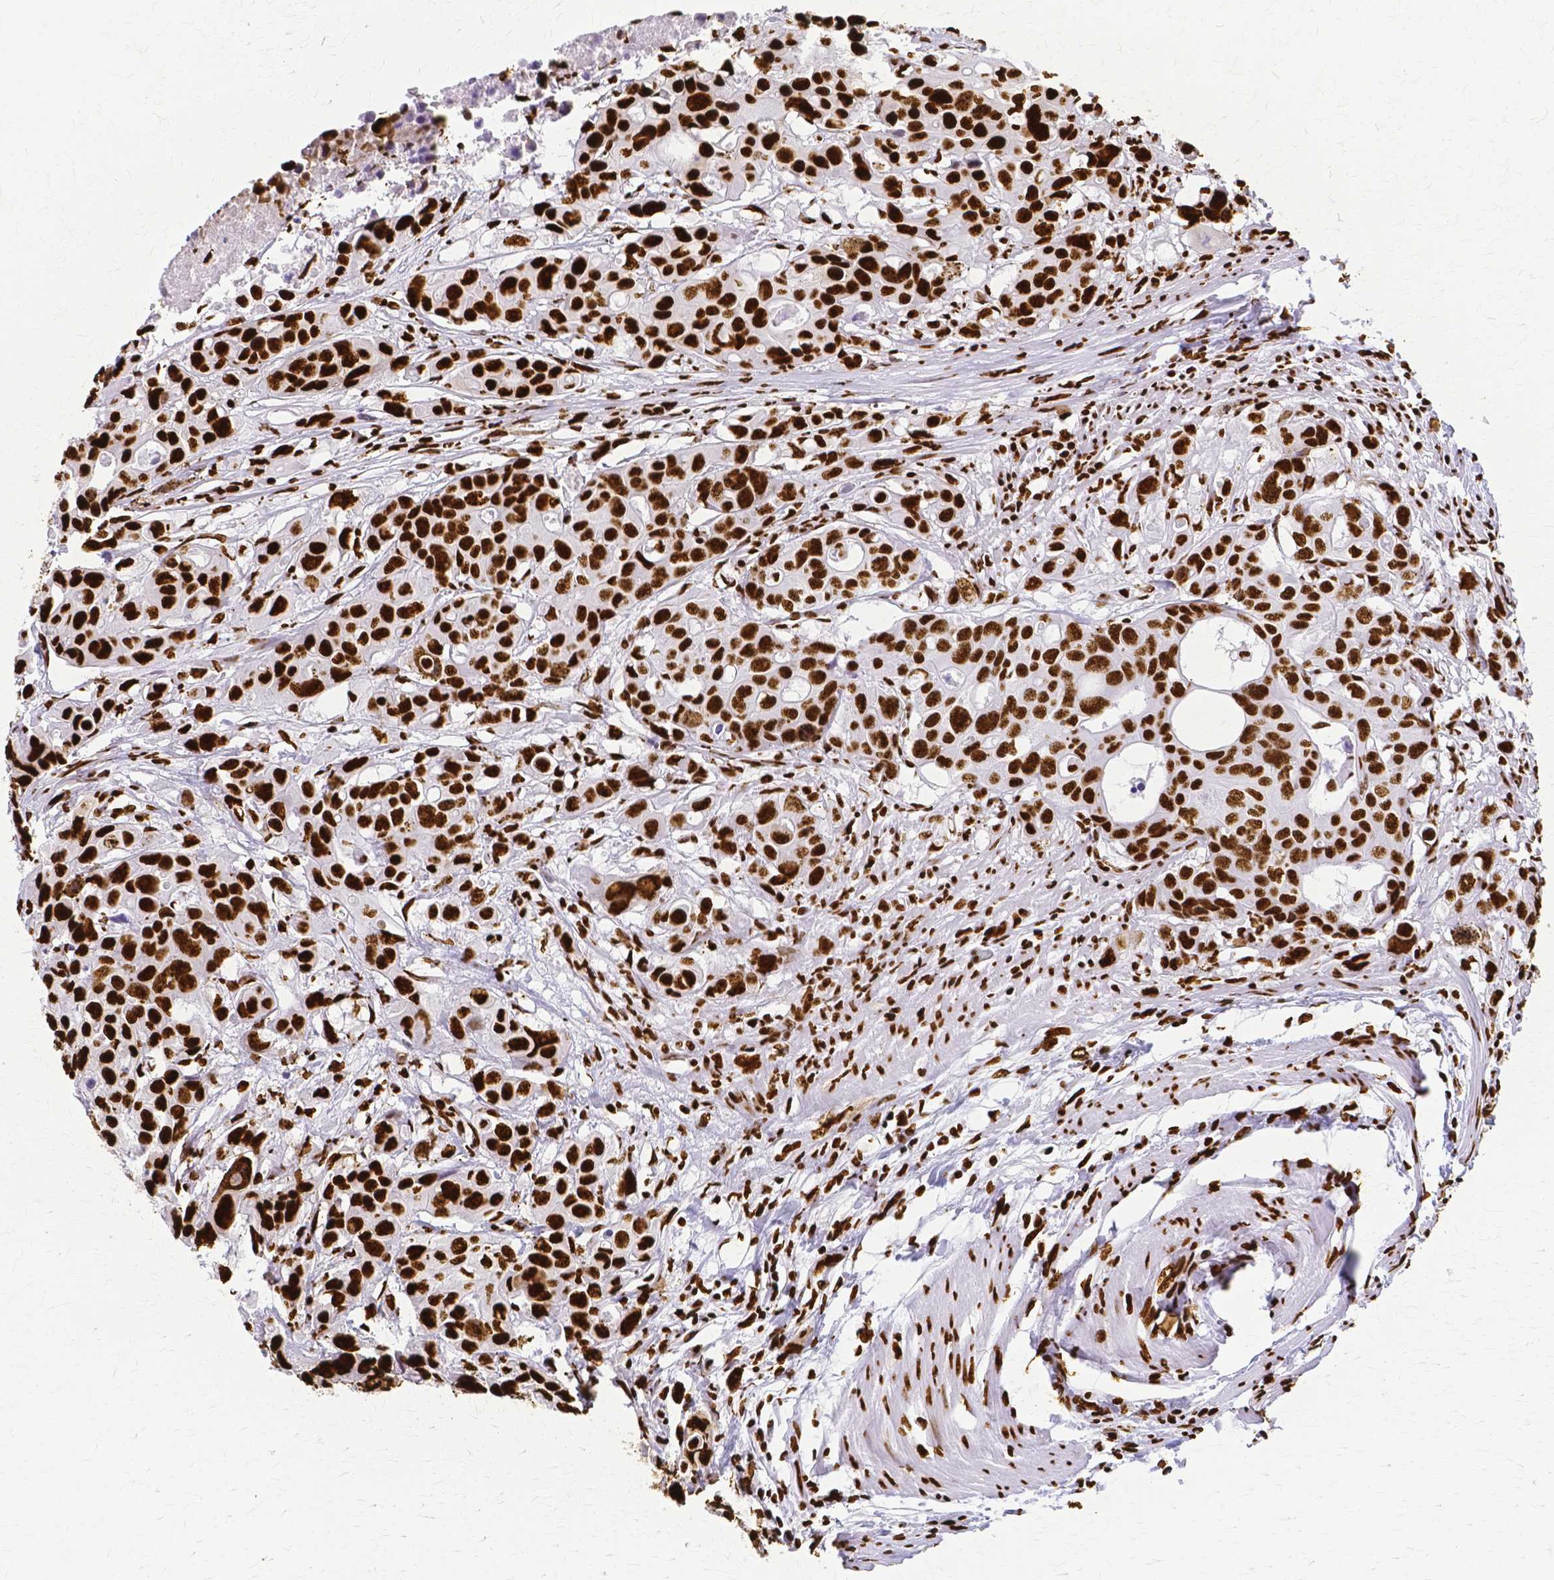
{"staining": {"intensity": "strong", "quantity": ">75%", "location": "nuclear"}, "tissue": "colorectal cancer", "cell_type": "Tumor cells", "image_type": "cancer", "snomed": [{"axis": "morphology", "description": "Adenocarcinoma, NOS"}, {"axis": "topography", "description": "Colon"}], "caption": "A histopathology image of human colorectal cancer stained for a protein exhibits strong nuclear brown staining in tumor cells.", "gene": "SFPQ", "patient": {"sex": "male", "age": 77}}